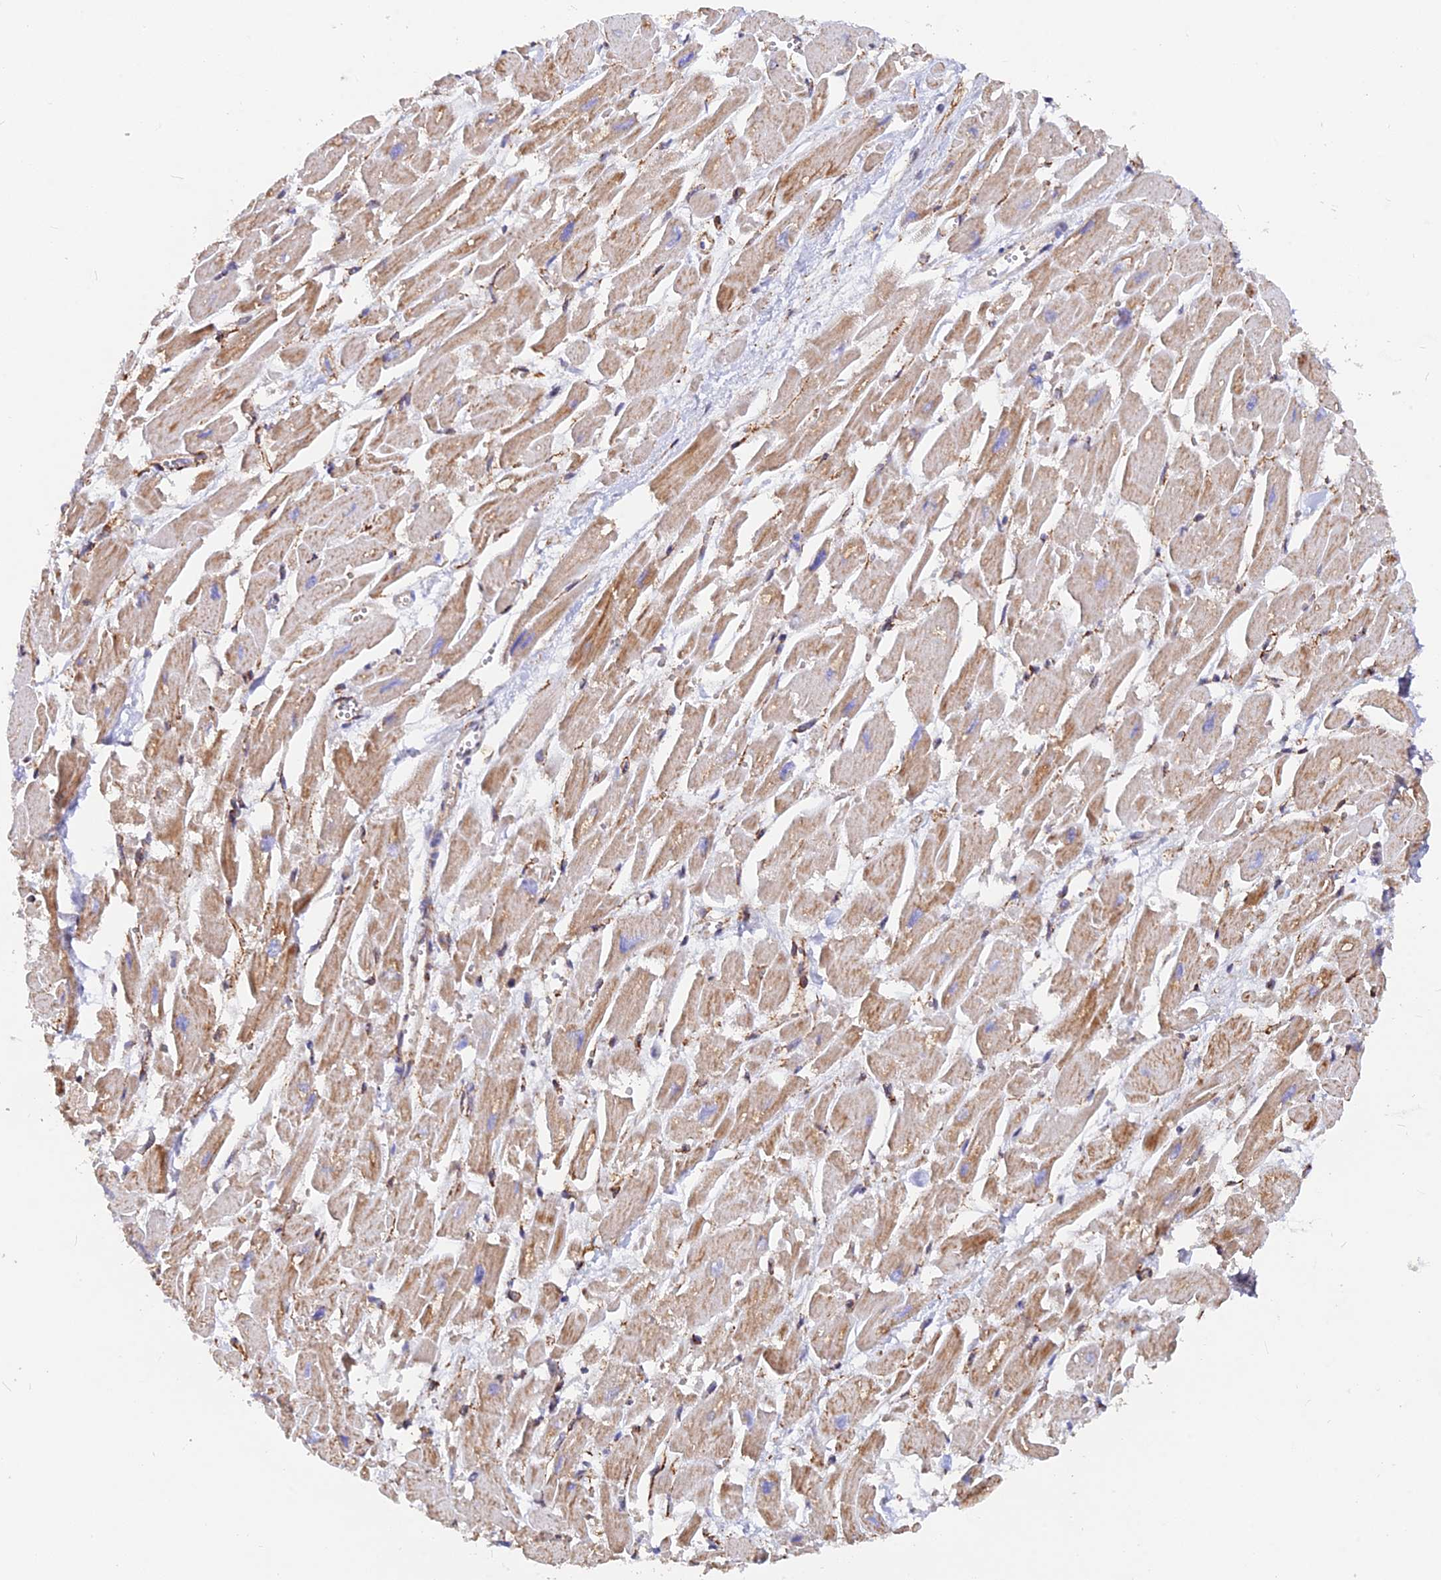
{"staining": {"intensity": "moderate", "quantity": "25%-75%", "location": "cytoplasmic/membranous"}, "tissue": "heart muscle", "cell_type": "Cardiomyocytes", "image_type": "normal", "snomed": [{"axis": "morphology", "description": "Normal tissue, NOS"}, {"axis": "topography", "description": "Heart"}], "caption": "Moderate cytoplasmic/membranous expression for a protein is appreciated in about 25%-75% of cardiomyocytes of unremarkable heart muscle using IHC.", "gene": "VSTM2L", "patient": {"sex": "male", "age": 54}}